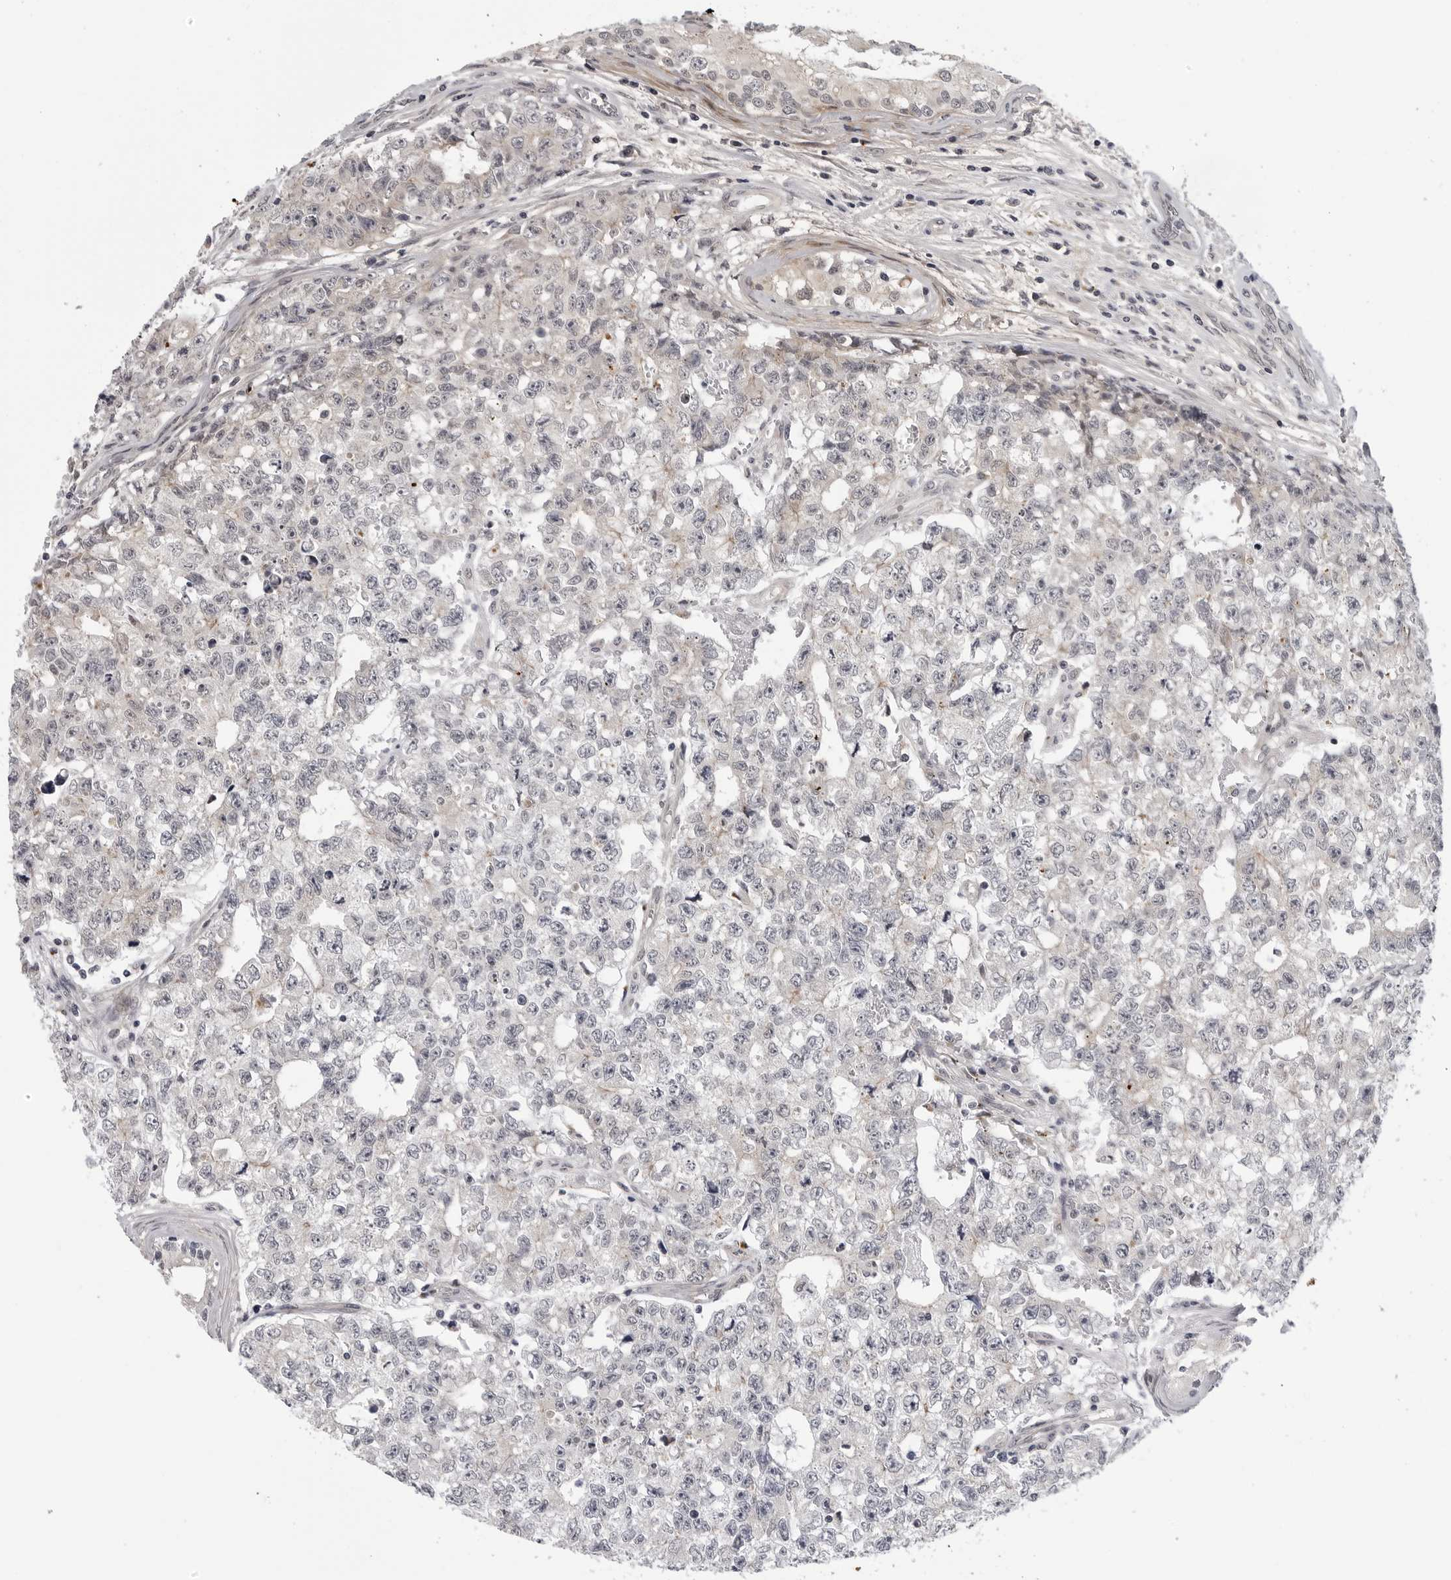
{"staining": {"intensity": "negative", "quantity": "none", "location": "none"}, "tissue": "testis cancer", "cell_type": "Tumor cells", "image_type": "cancer", "snomed": [{"axis": "morphology", "description": "Carcinoma, Embryonal, NOS"}, {"axis": "topography", "description": "Testis"}], "caption": "Micrograph shows no significant protein expression in tumor cells of testis embryonal carcinoma.", "gene": "KIAA1614", "patient": {"sex": "male", "age": 28}}